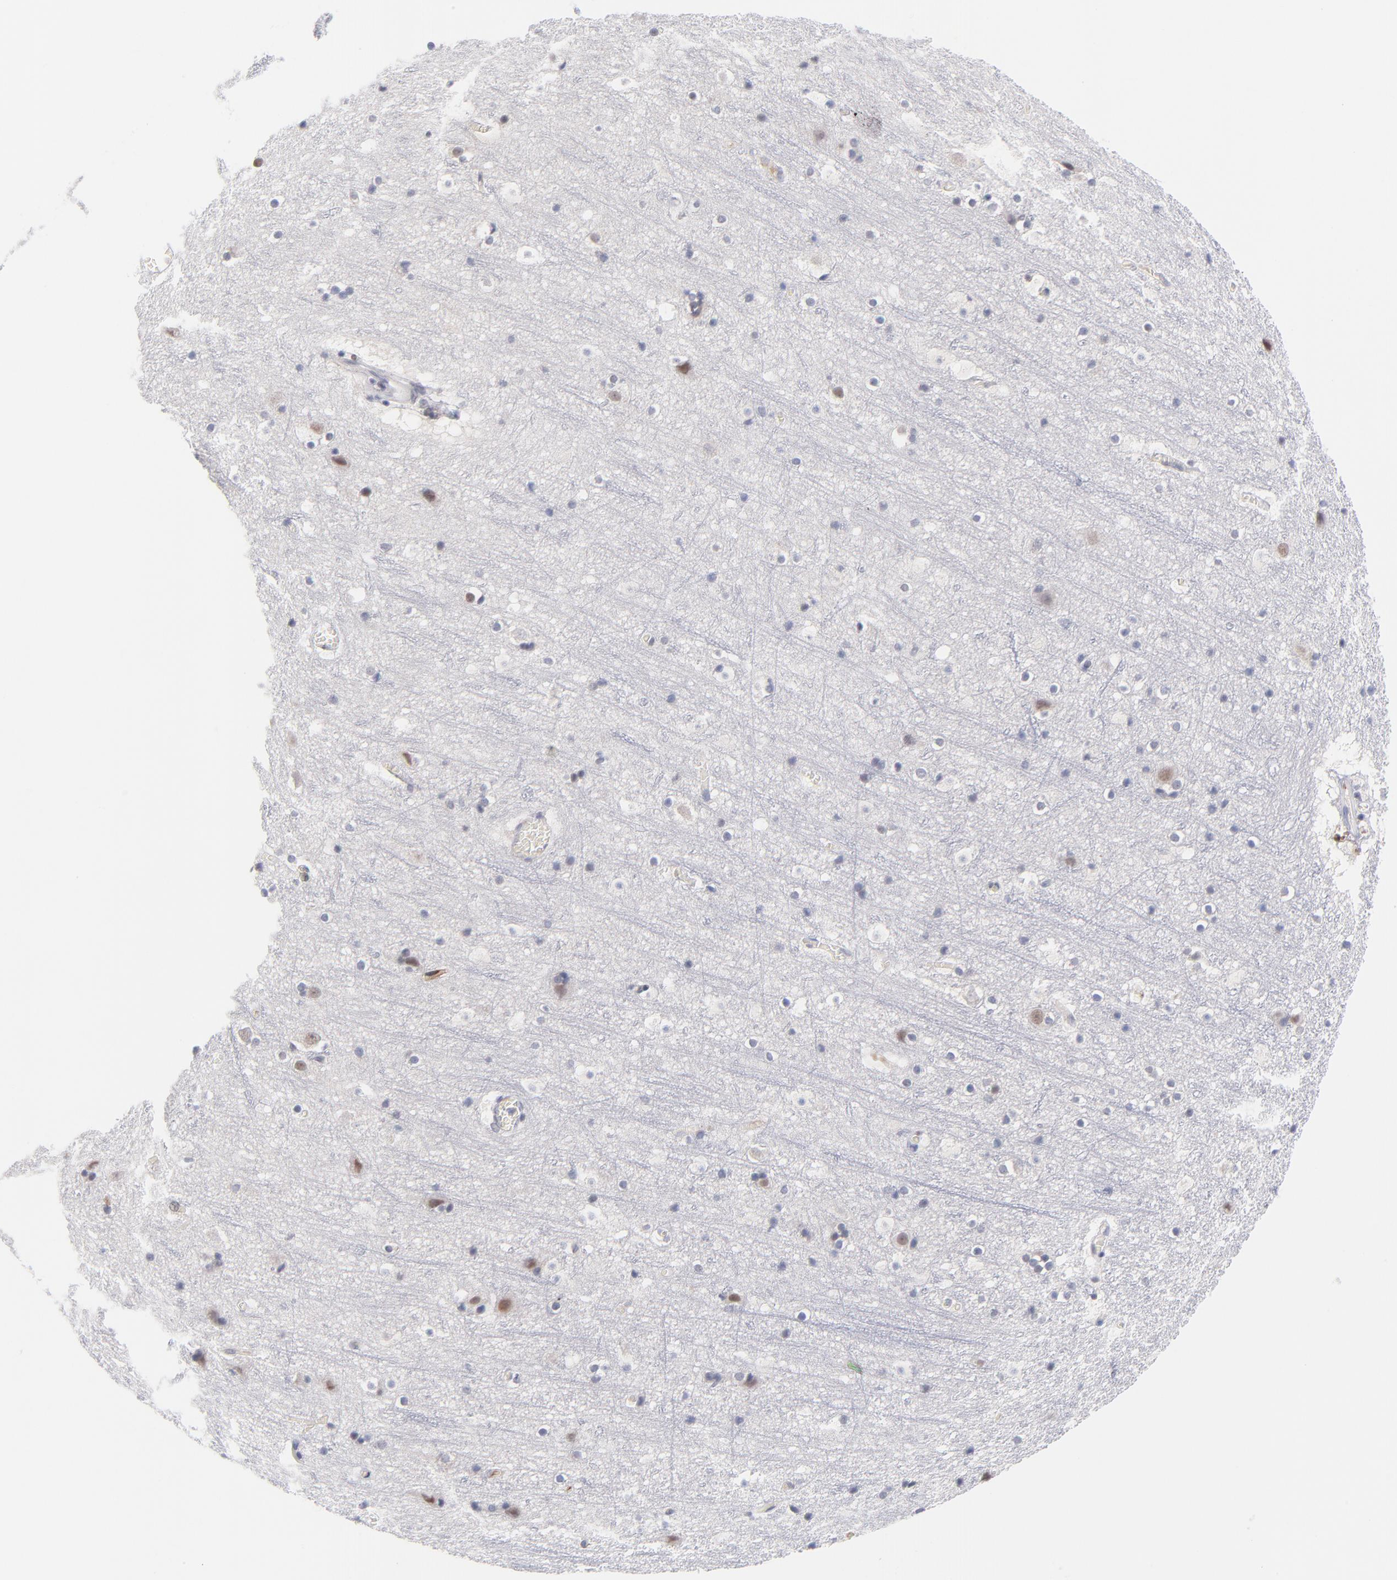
{"staining": {"intensity": "weak", "quantity": "25%-75%", "location": "cytoplasmic/membranous"}, "tissue": "cerebral cortex", "cell_type": "Endothelial cells", "image_type": "normal", "snomed": [{"axis": "morphology", "description": "Normal tissue, NOS"}, {"axis": "topography", "description": "Cerebral cortex"}], "caption": "The photomicrograph reveals staining of normal cerebral cortex, revealing weak cytoplasmic/membranous protein staining (brown color) within endothelial cells.", "gene": "WSB1", "patient": {"sex": "male", "age": 45}}